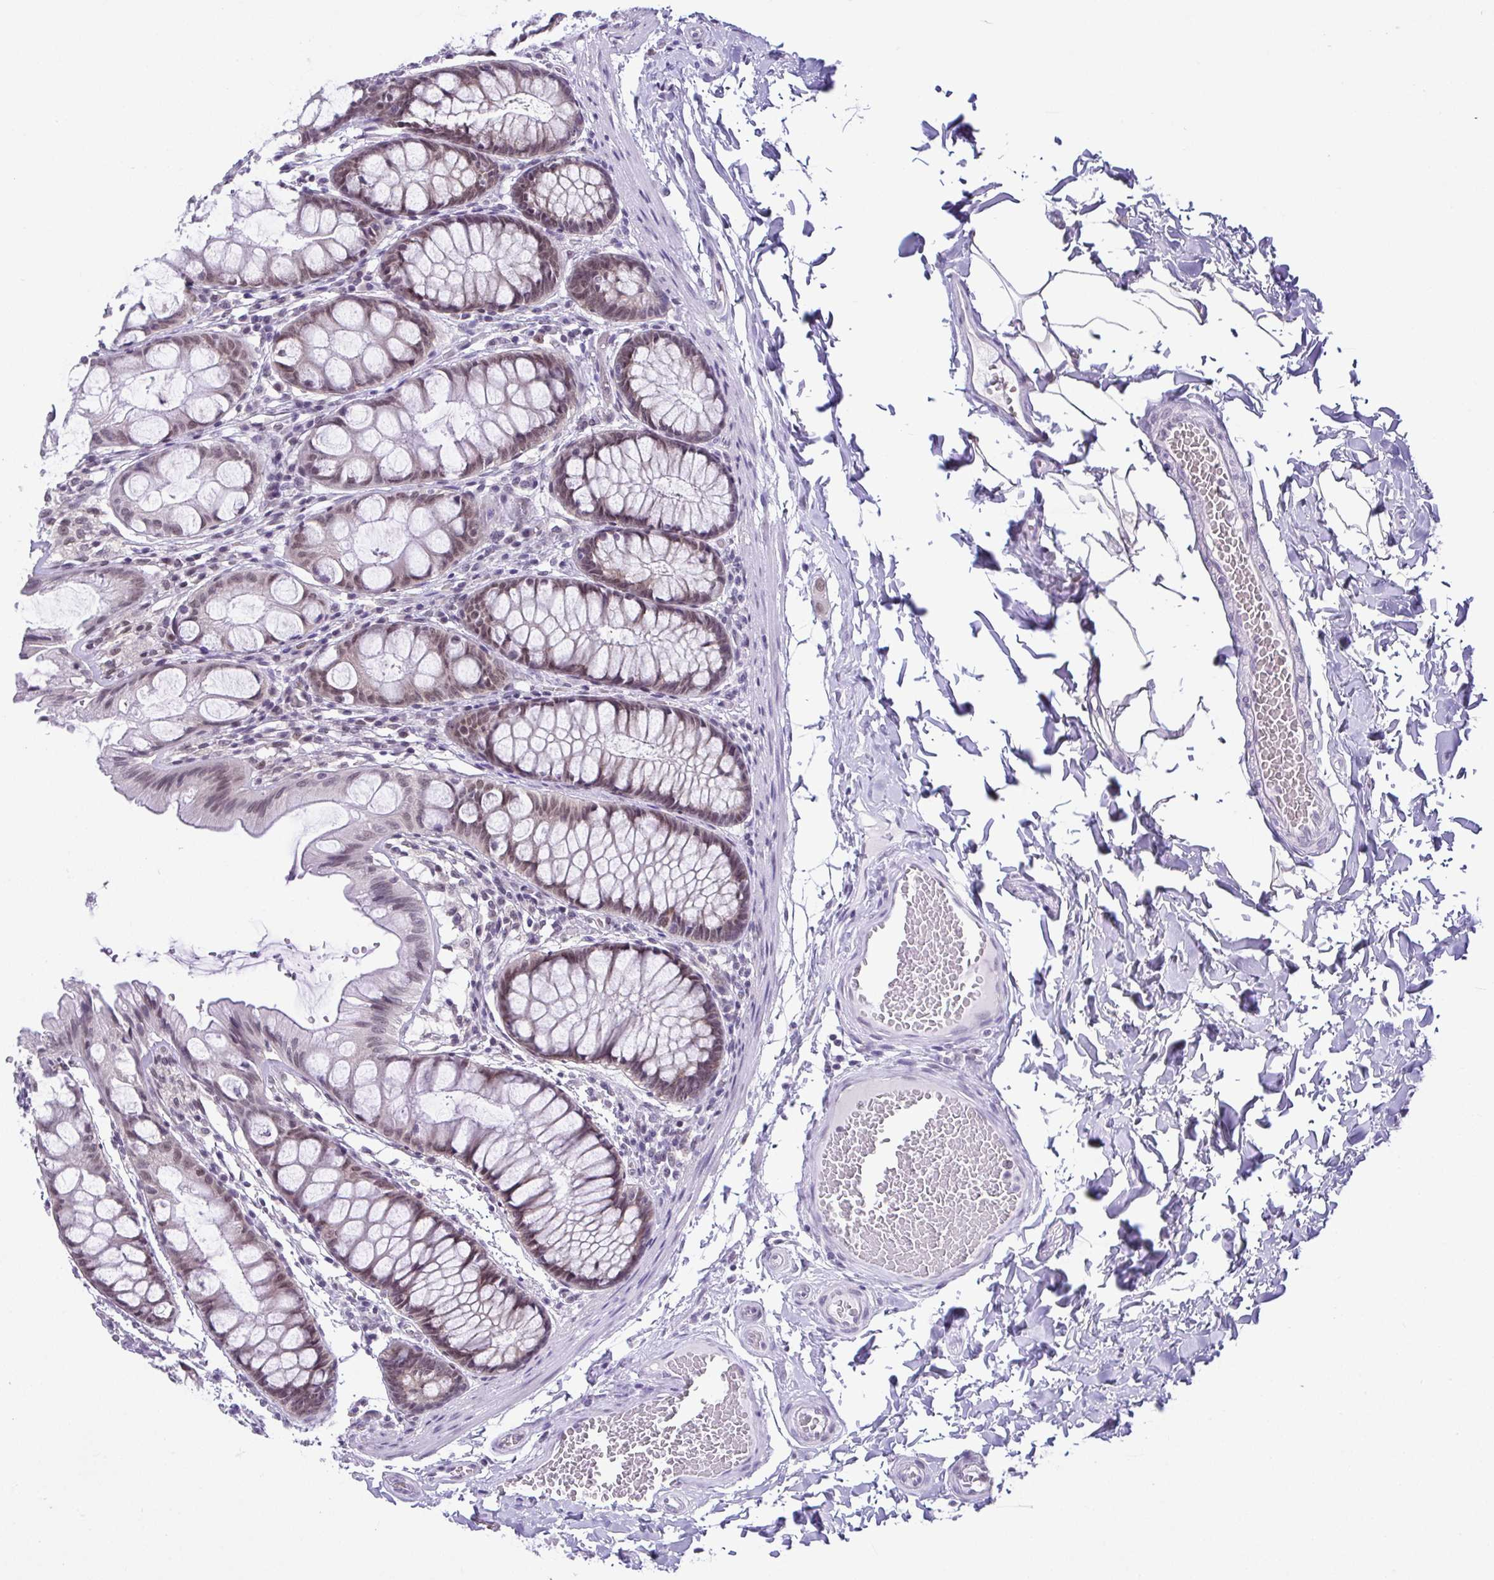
{"staining": {"intensity": "negative", "quantity": "none", "location": "none"}, "tissue": "colon", "cell_type": "Endothelial cells", "image_type": "normal", "snomed": [{"axis": "morphology", "description": "Normal tissue, NOS"}, {"axis": "topography", "description": "Colon"}], "caption": "This is an IHC histopathology image of benign colon. There is no staining in endothelial cells.", "gene": "RBM3", "patient": {"sex": "male", "age": 47}}